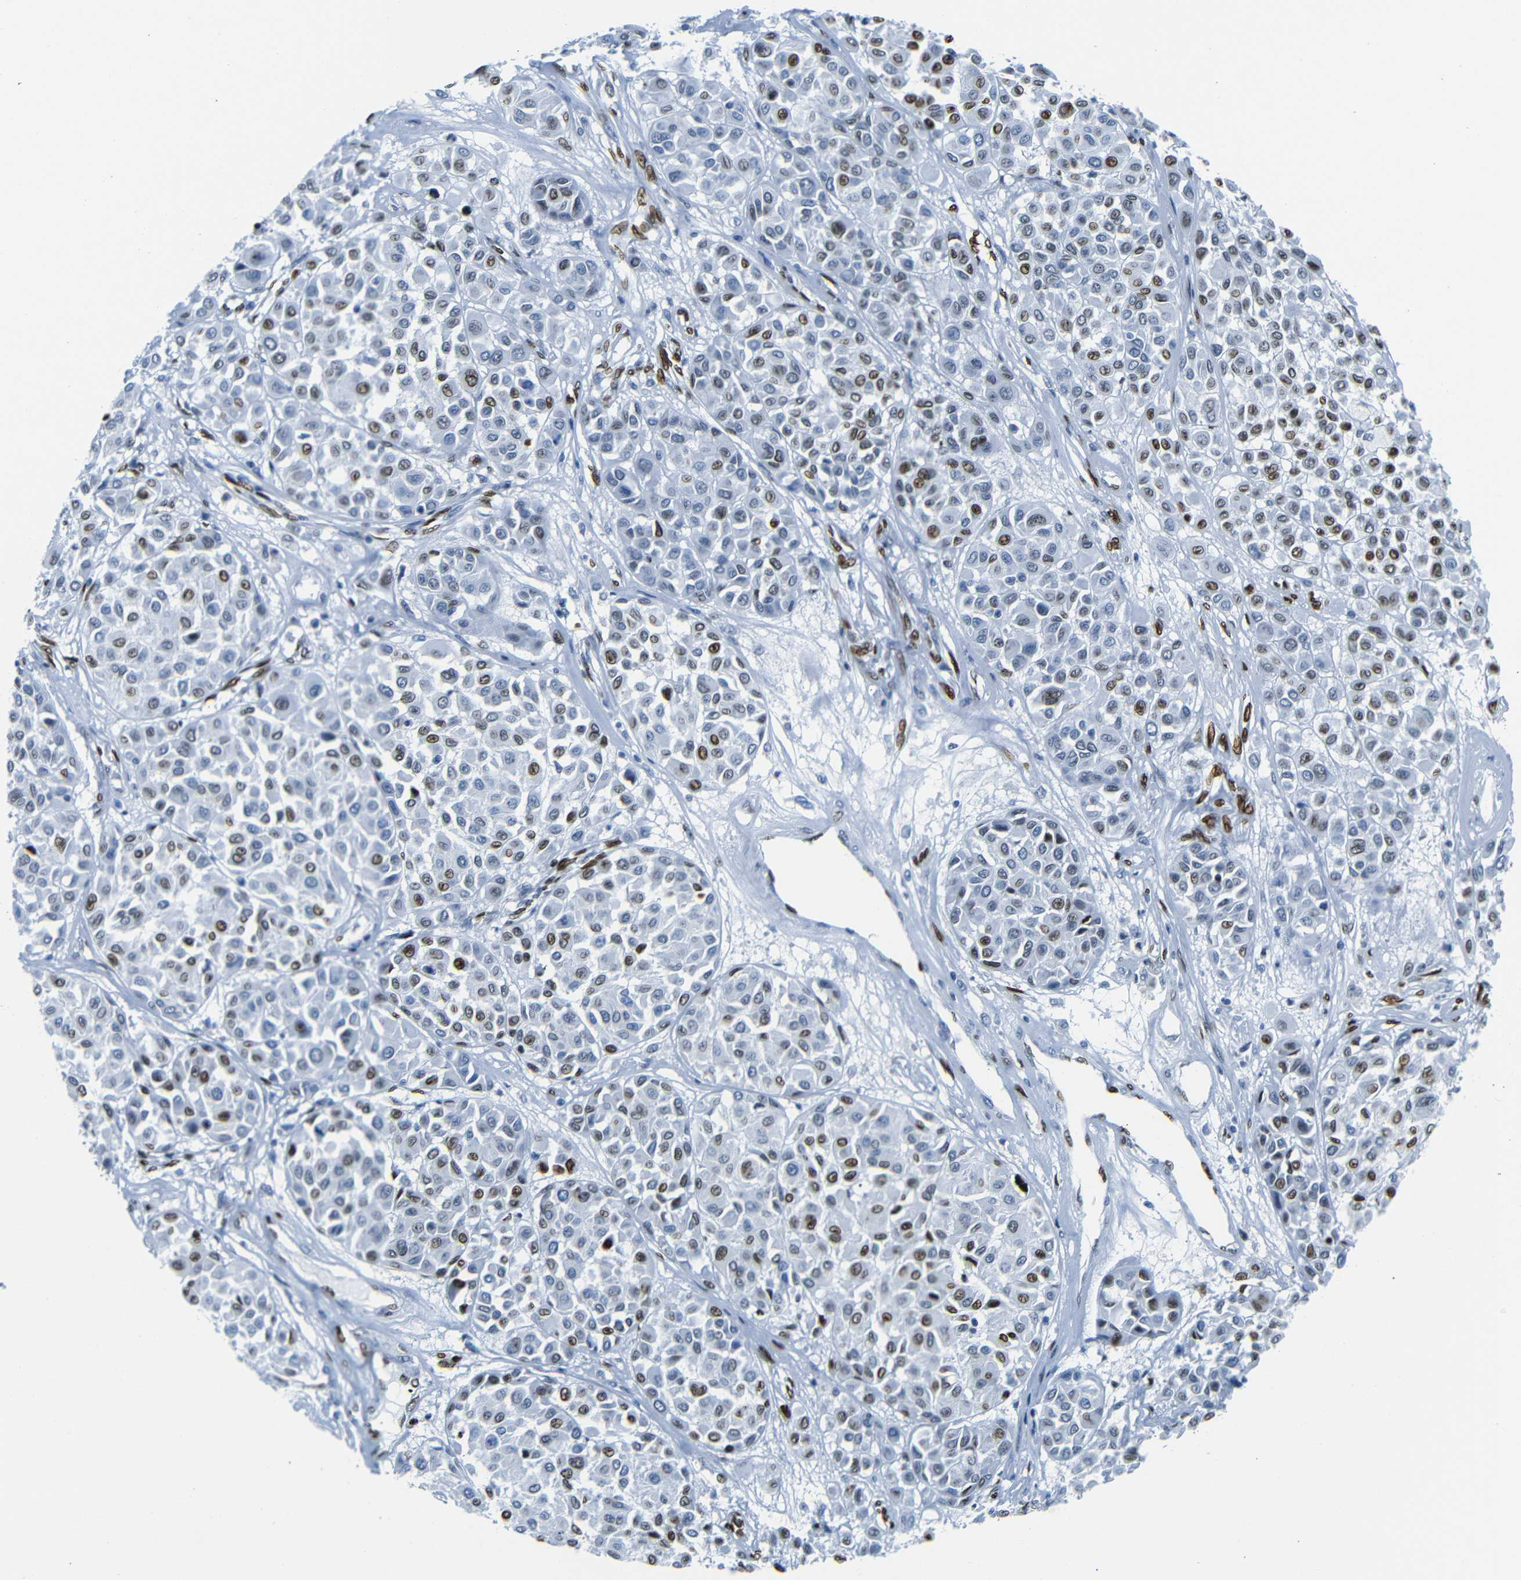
{"staining": {"intensity": "strong", "quantity": ">75%", "location": "nuclear"}, "tissue": "melanoma", "cell_type": "Tumor cells", "image_type": "cancer", "snomed": [{"axis": "morphology", "description": "Malignant melanoma, Metastatic site"}, {"axis": "topography", "description": "Soft tissue"}], "caption": "The immunohistochemical stain shows strong nuclear positivity in tumor cells of melanoma tissue.", "gene": "NPIPB15", "patient": {"sex": "male", "age": 41}}